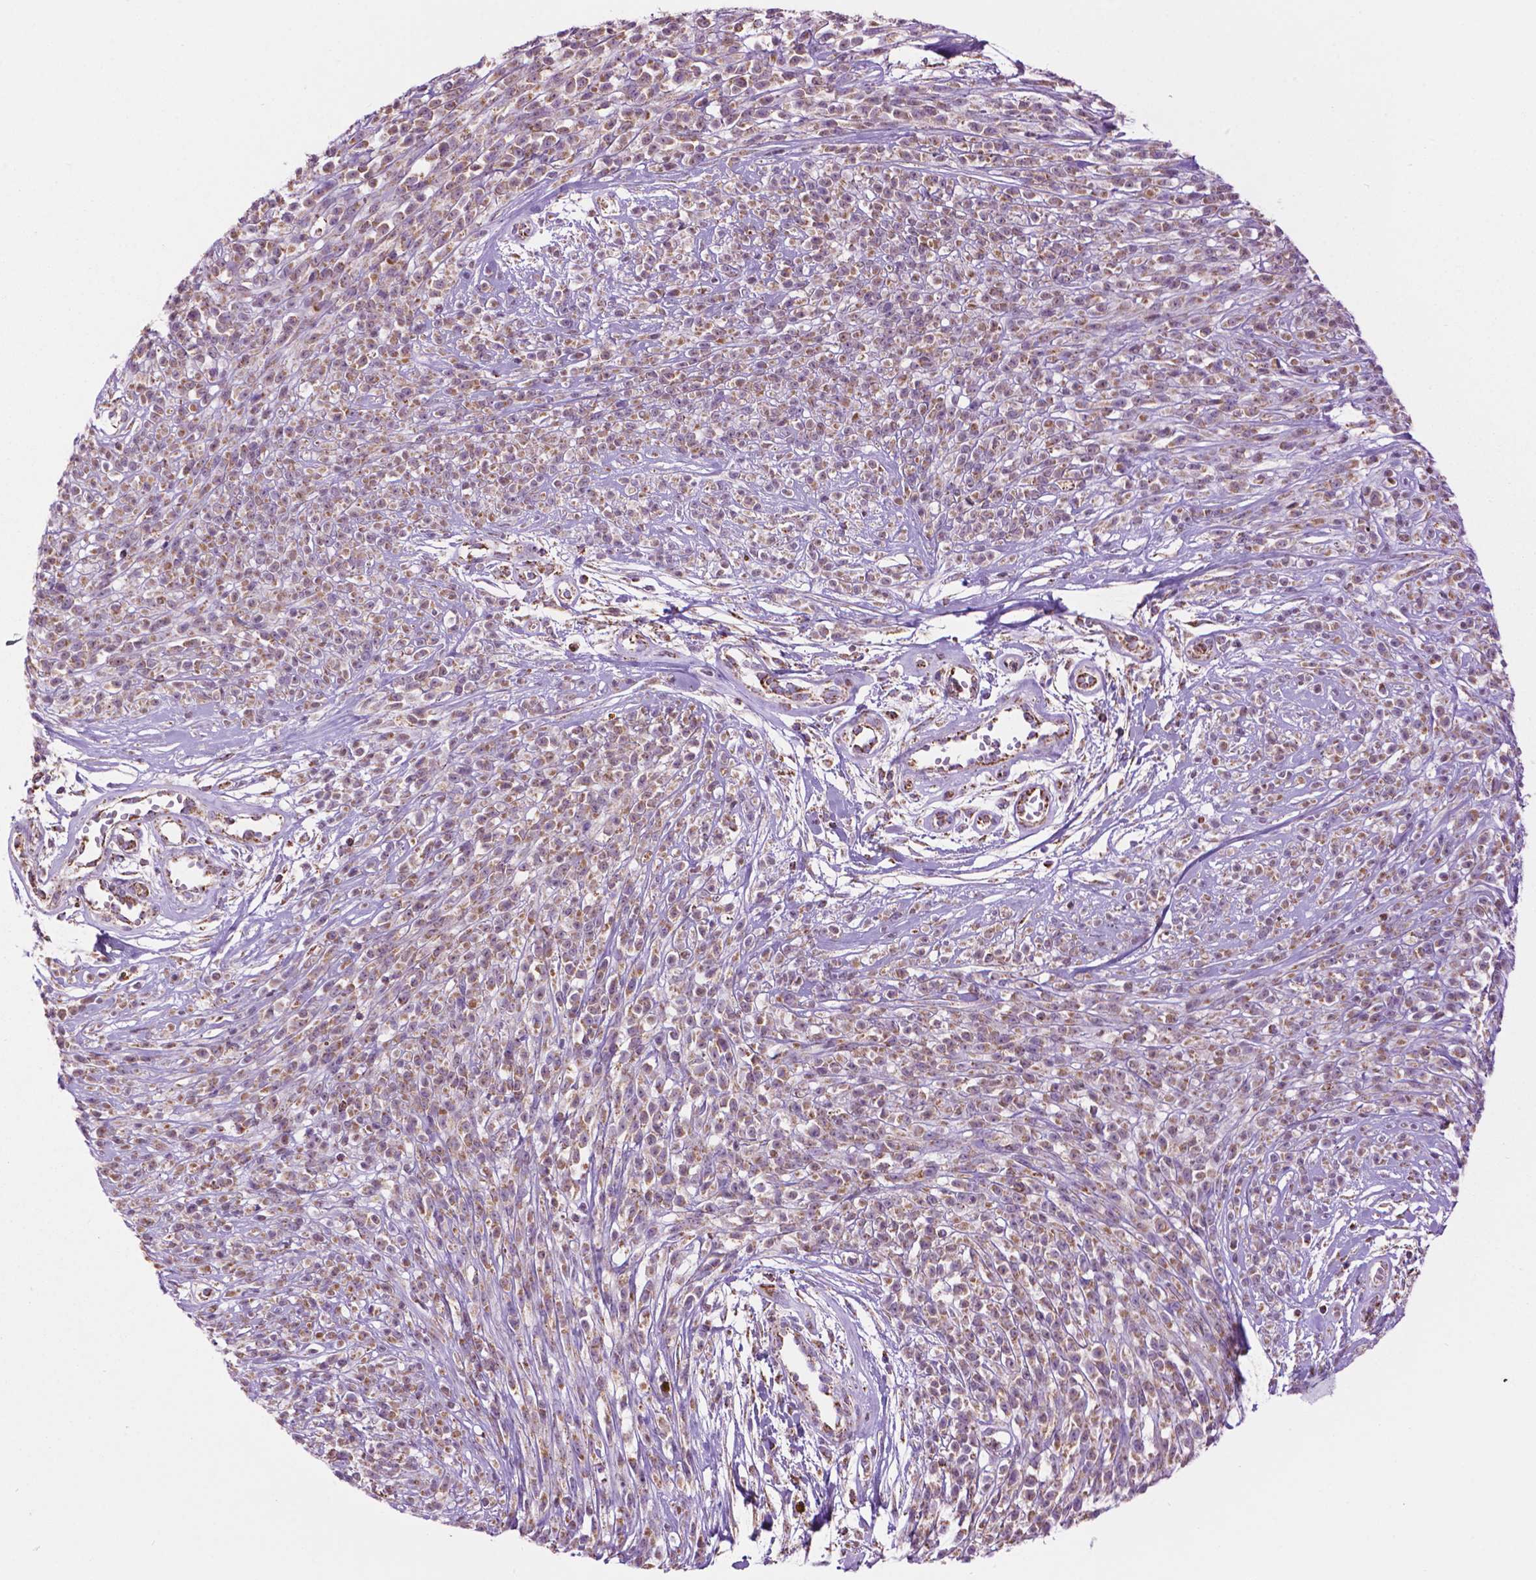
{"staining": {"intensity": "moderate", "quantity": ">75%", "location": "cytoplasmic/membranous"}, "tissue": "melanoma", "cell_type": "Tumor cells", "image_type": "cancer", "snomed": [{"axis": "morphology", "description": "Malignant melanoma, NOS"}, {"axis": "topography", "description": "Skin"}, {"axis": "topography", "description": "Skin of trunk"}], "caption": "Immunohistochemistry (IHC) (DAB) staining of melanoma reveals moderate cytoplasmic/membranous protein expression in about >75% of tumor cells.", "gene": "PYCR3", "patient": {"sex": "male", "age": 74}}